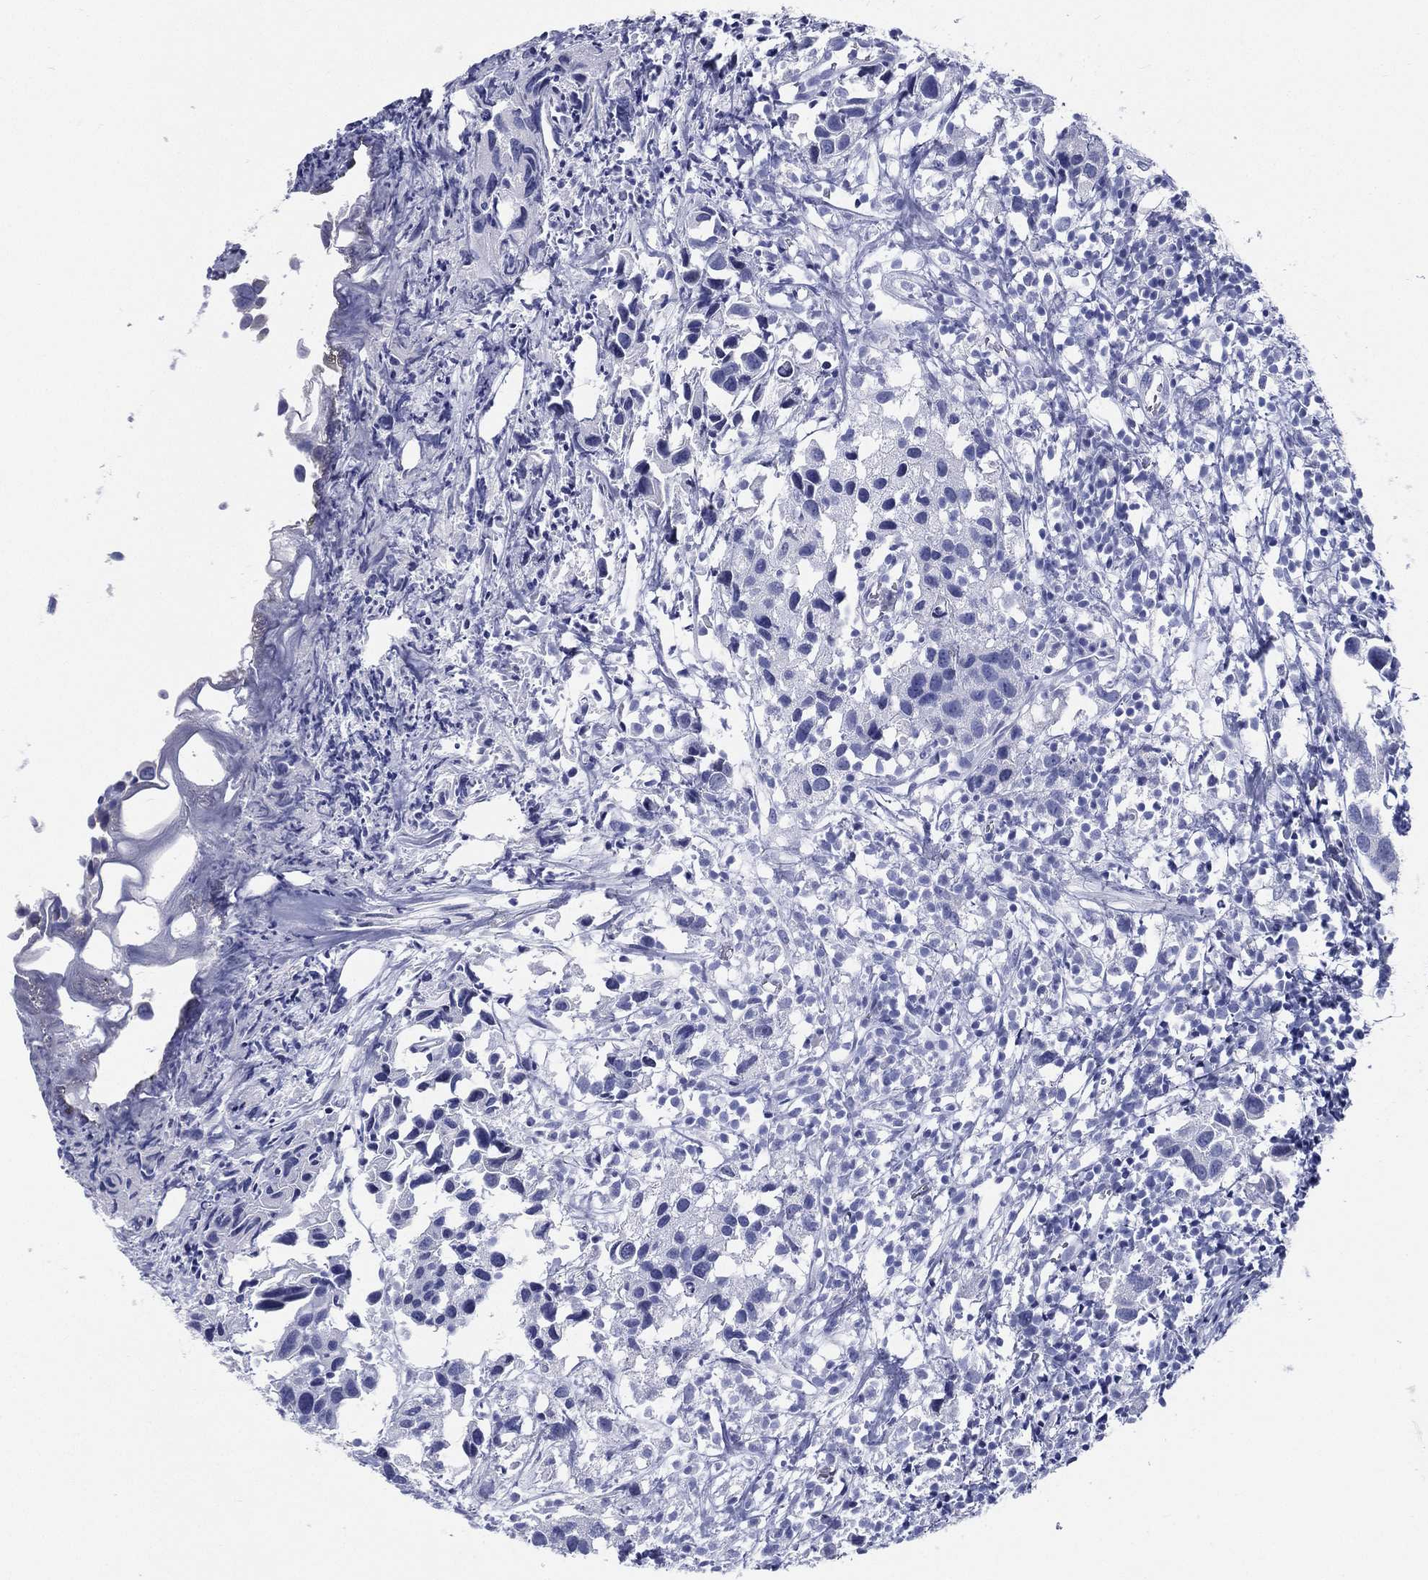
{"staining": {"intensity": "negative", "quantity": "none", "location": "none"}, "tissue": "urothelial cancer", "cell_type": "Tumor cells", "image_type": "cancer", "snomed": [{"axis": "morphology", "description": "Urothelial carcinoma, High grade"}, {"axis": "topography", "description": "Urinary bladder"}], "caption": "This image is of urothelial cancer stained with IHC to label a protein in brown with the nuclei are counter-stained blue. There is no staining in tumor cells.", "gene": "RSPH4A", "patient": {"sex": "male", "age": 79}}